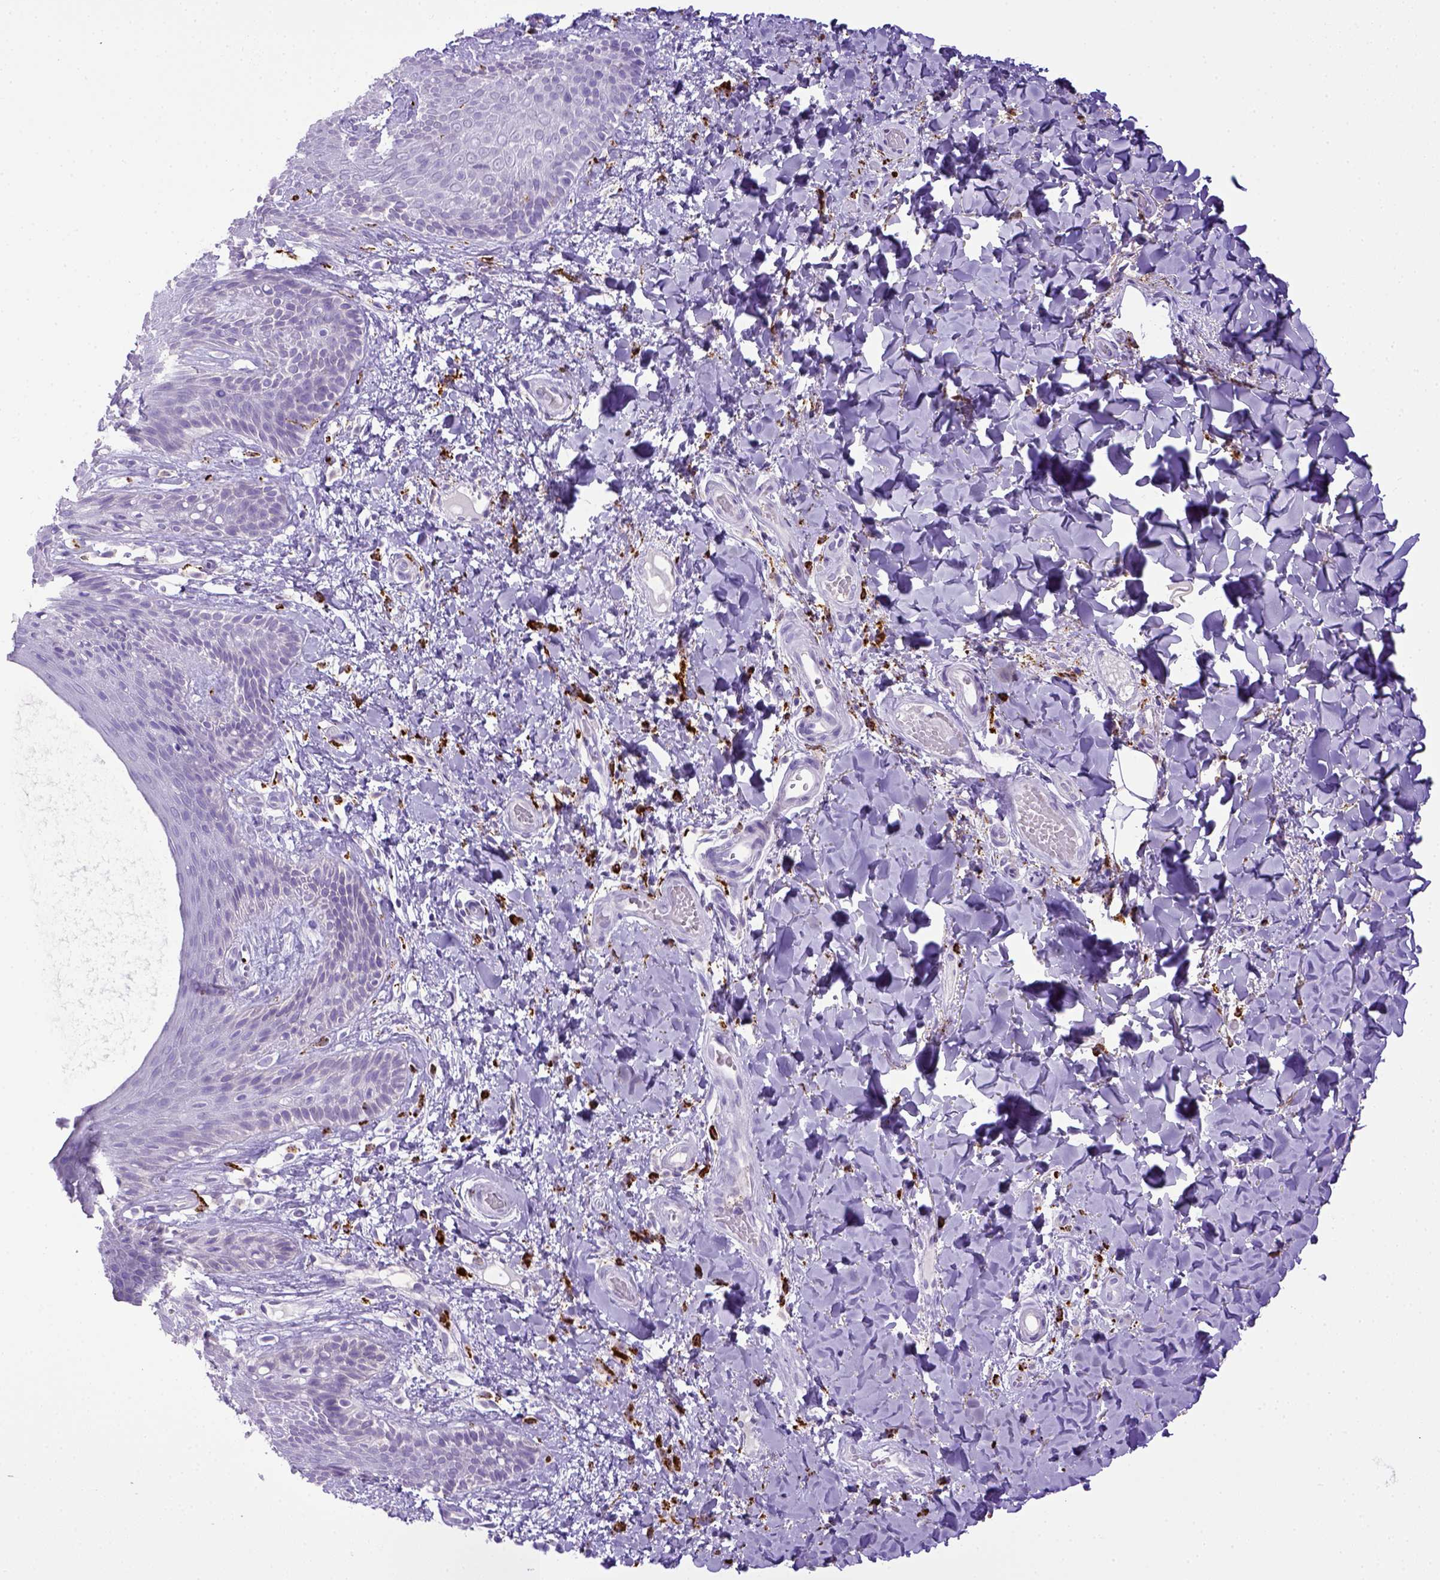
{"staining": {"intensity": "negative", "quantity": "none", "location": "none"}, "tissue": "skin", "cell_type": "Epidermal cells", "image_type": "normal", "snomed": [{"axis": "morphology", "description": "Normal tissue, NOS"}, {"axis": "topography", "description": "Anal"}], "caption": "Immunohistochemistry (IHC) micrograph of unremarkable skin: human skin stained with DAB shows no significant protein staining in epidermal cells.", "gene": "CD68", "patient": {"sex": "male", "age": 36}}